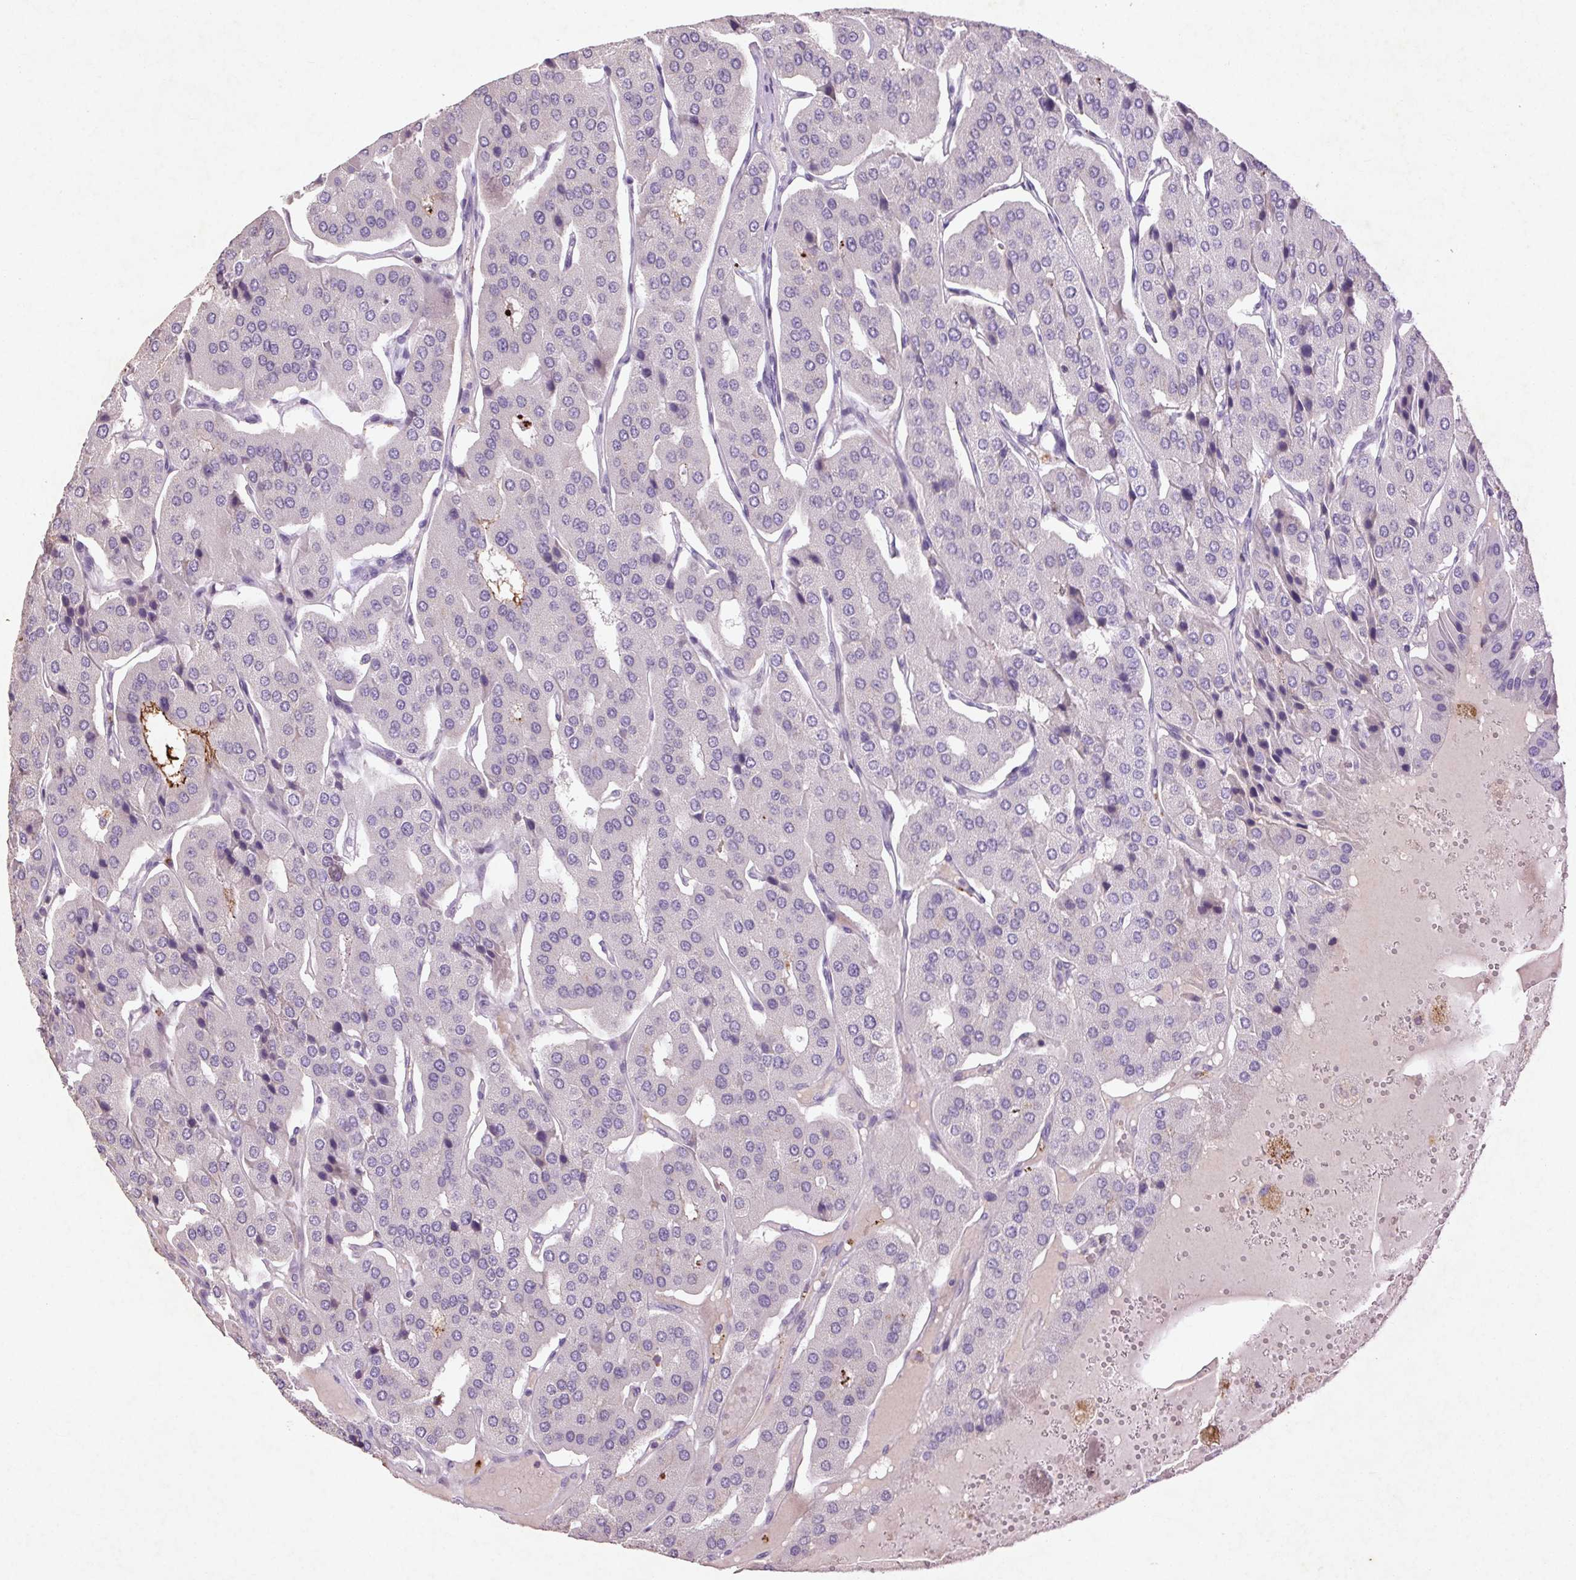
{"staining": {"intensity": "negative", "quantity": "none", "location": "none"}, "tissue": "parathyroid gland", "cell_type": "Glandular cells", "image_type": "normal", "snomed": [{"axis": "morphology", "description": "Normal tissue, NOS"}, {"axis": "morphology", "description": "Adenoma, NOS"}, {"axis": "topography", "description": "Parathyroid gland"}], "caption": "A high-resolution histopathology image shows immunohistochemistry (IHC) staining of unremarkable parathyroid gland, which demonstrates no significant staining in glandular cells.", "gene": "FNDC7", "patient": {"sex": "female", "age": 86}}